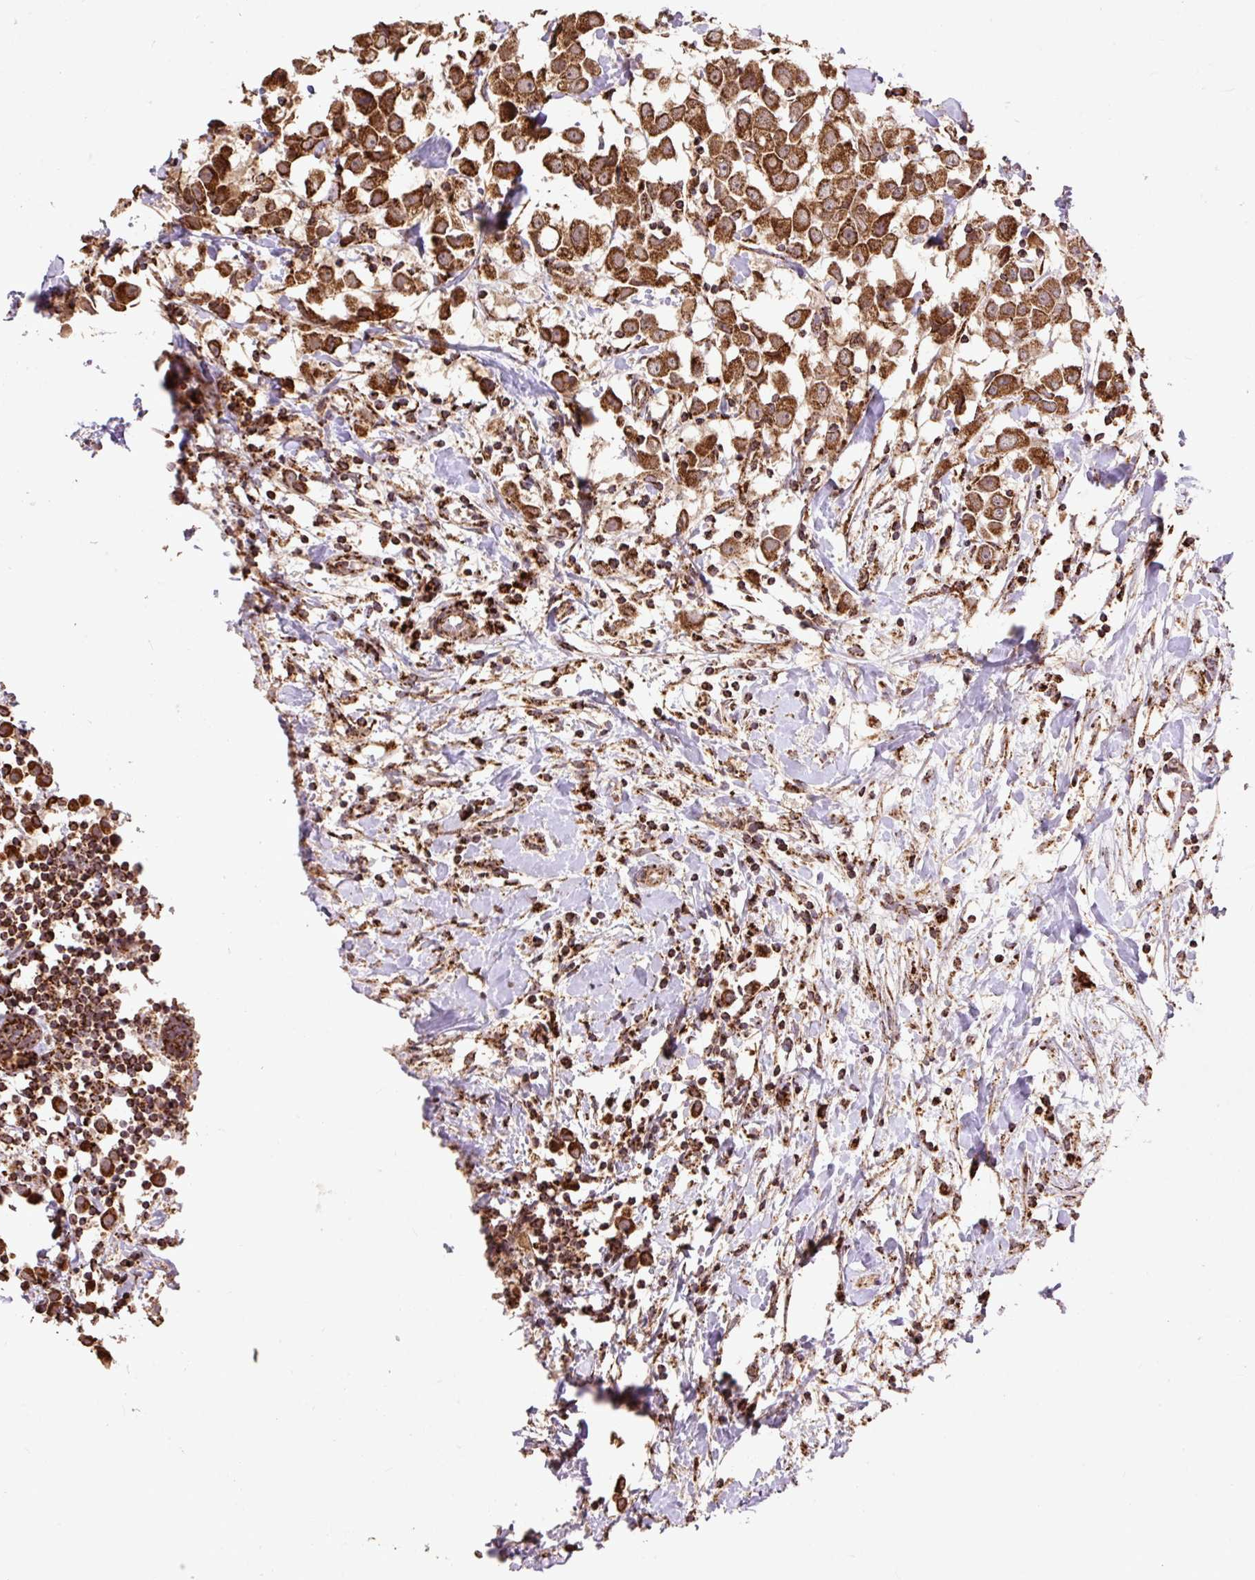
{"staining": {"intensity": "strong", "quantity": ">75%", "location": "cytoplasmic/membranous"}, "tissue": "breast cancer", "cell_type": "Tumor cells", "image_type": "cancer", "snomed": [{"axis": "morphology", "description": "Duct carcinoma"}, {"axis": "topography", "description": "Breast"}], "caption": "Tumor cells display strong cytoplasmic/membranous positivity in approximately >75% of cells in breast cancer (intraductal carcinoma).", "gene": "ATP5F1A", "patient": {"sex": "female", "age": 61}}